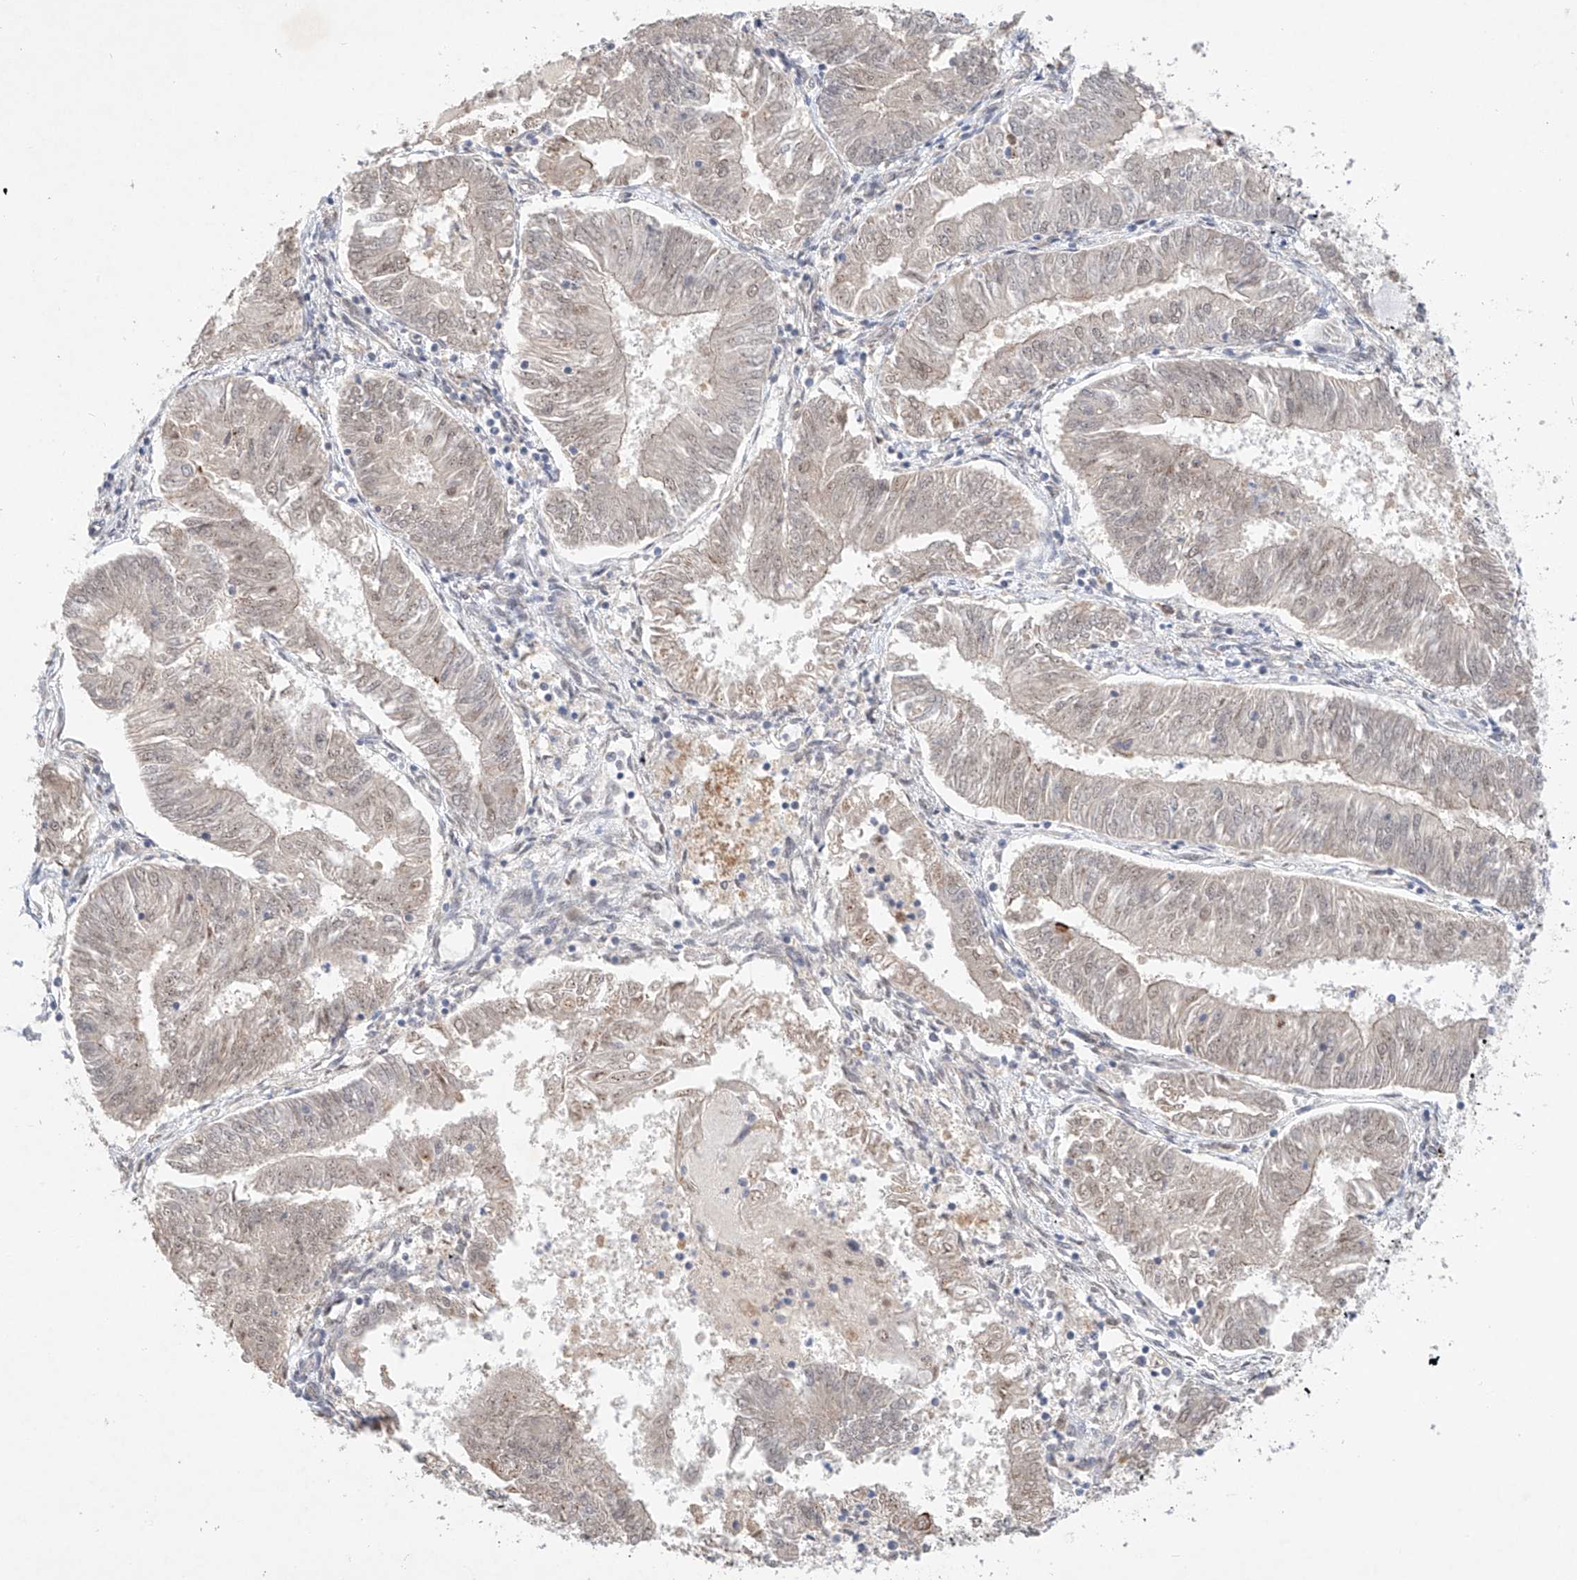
{"staining": {"intensity": "negative", "quantity": "none", "location": "none"}, "tissue": "endometrial cancer", "cell_type": "Tumor cells", "image_type": "cancer", "snomed": [{"axis": "morphology", "description": "Adenocarcinoma, NOS"}, {"axis": "topography", "description": "Endometrium"}], "caption": "Tumor cells are negative for protein expression in human adenocarcinoma (endometrial).", "gene": "IL22RA2", "patient": {"sex": "female", "age": 58}}